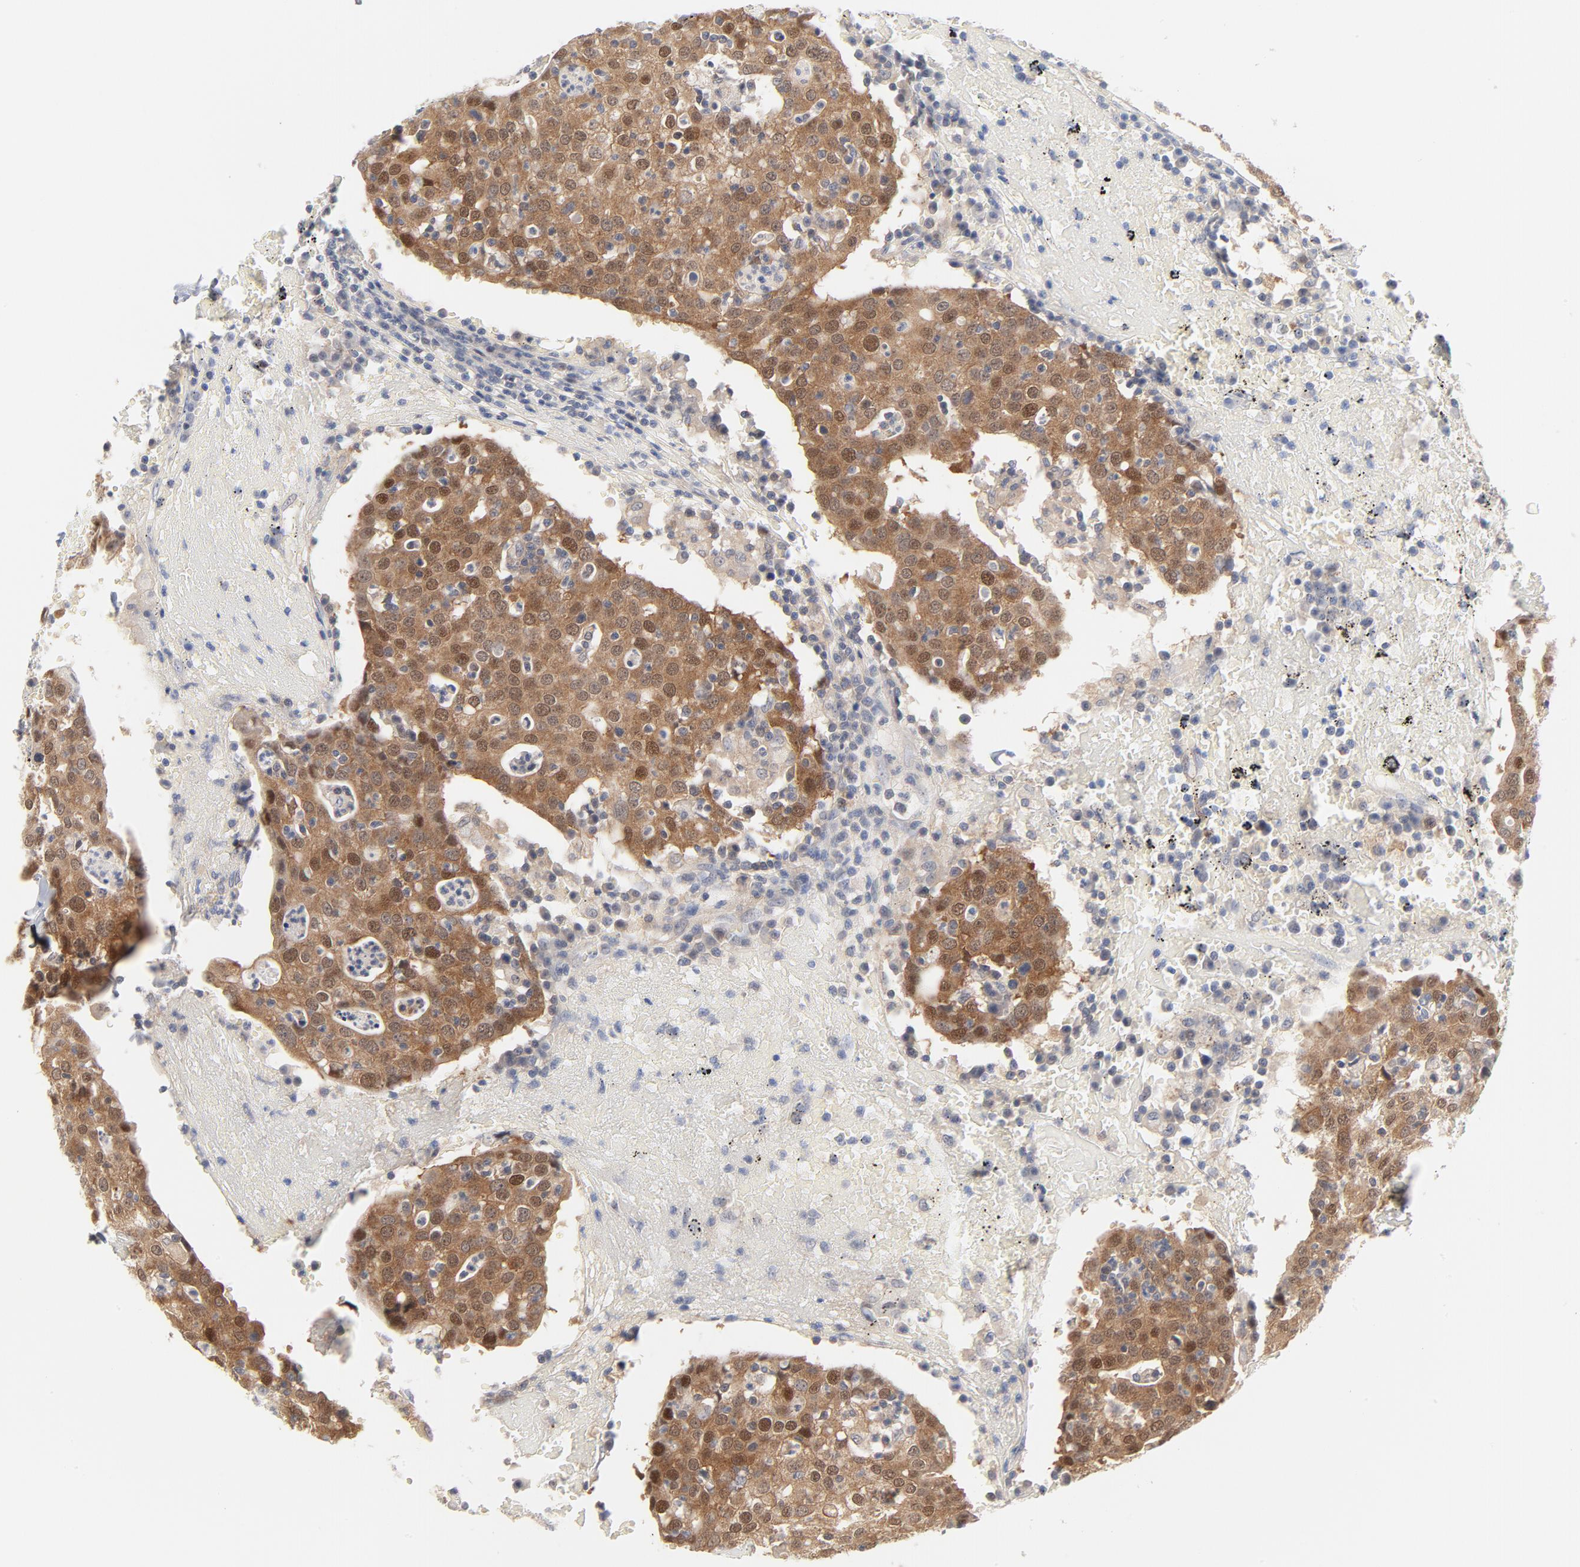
{"staining": {"intensity": "strong", "quantity": ">75%", "location": "cytoplasmic/membranous"}, "tissue": "head and neck cancer", "cell_type": "Tumor cells", "image_type": "cancer", "snomed": [{"axis": "morphology", "description": "Adenocarcinoma, NOS"}, {"axis": "topography", "description": "Salivary gland"}, {"axis": "topography", "description": "Head-Neck"}], "caption": "Head and neck cancer was stained to show a protein in brown. There is high levels of strong cytoplasmic/membranous positivity in approximately >75% of tumor cells. (DAB (3,3'-diaminobenzidine) IHC with brightfield microscopy, high magnification).", "gene": "UBL4A", "patient": {"sex": "female", "age": 65}}